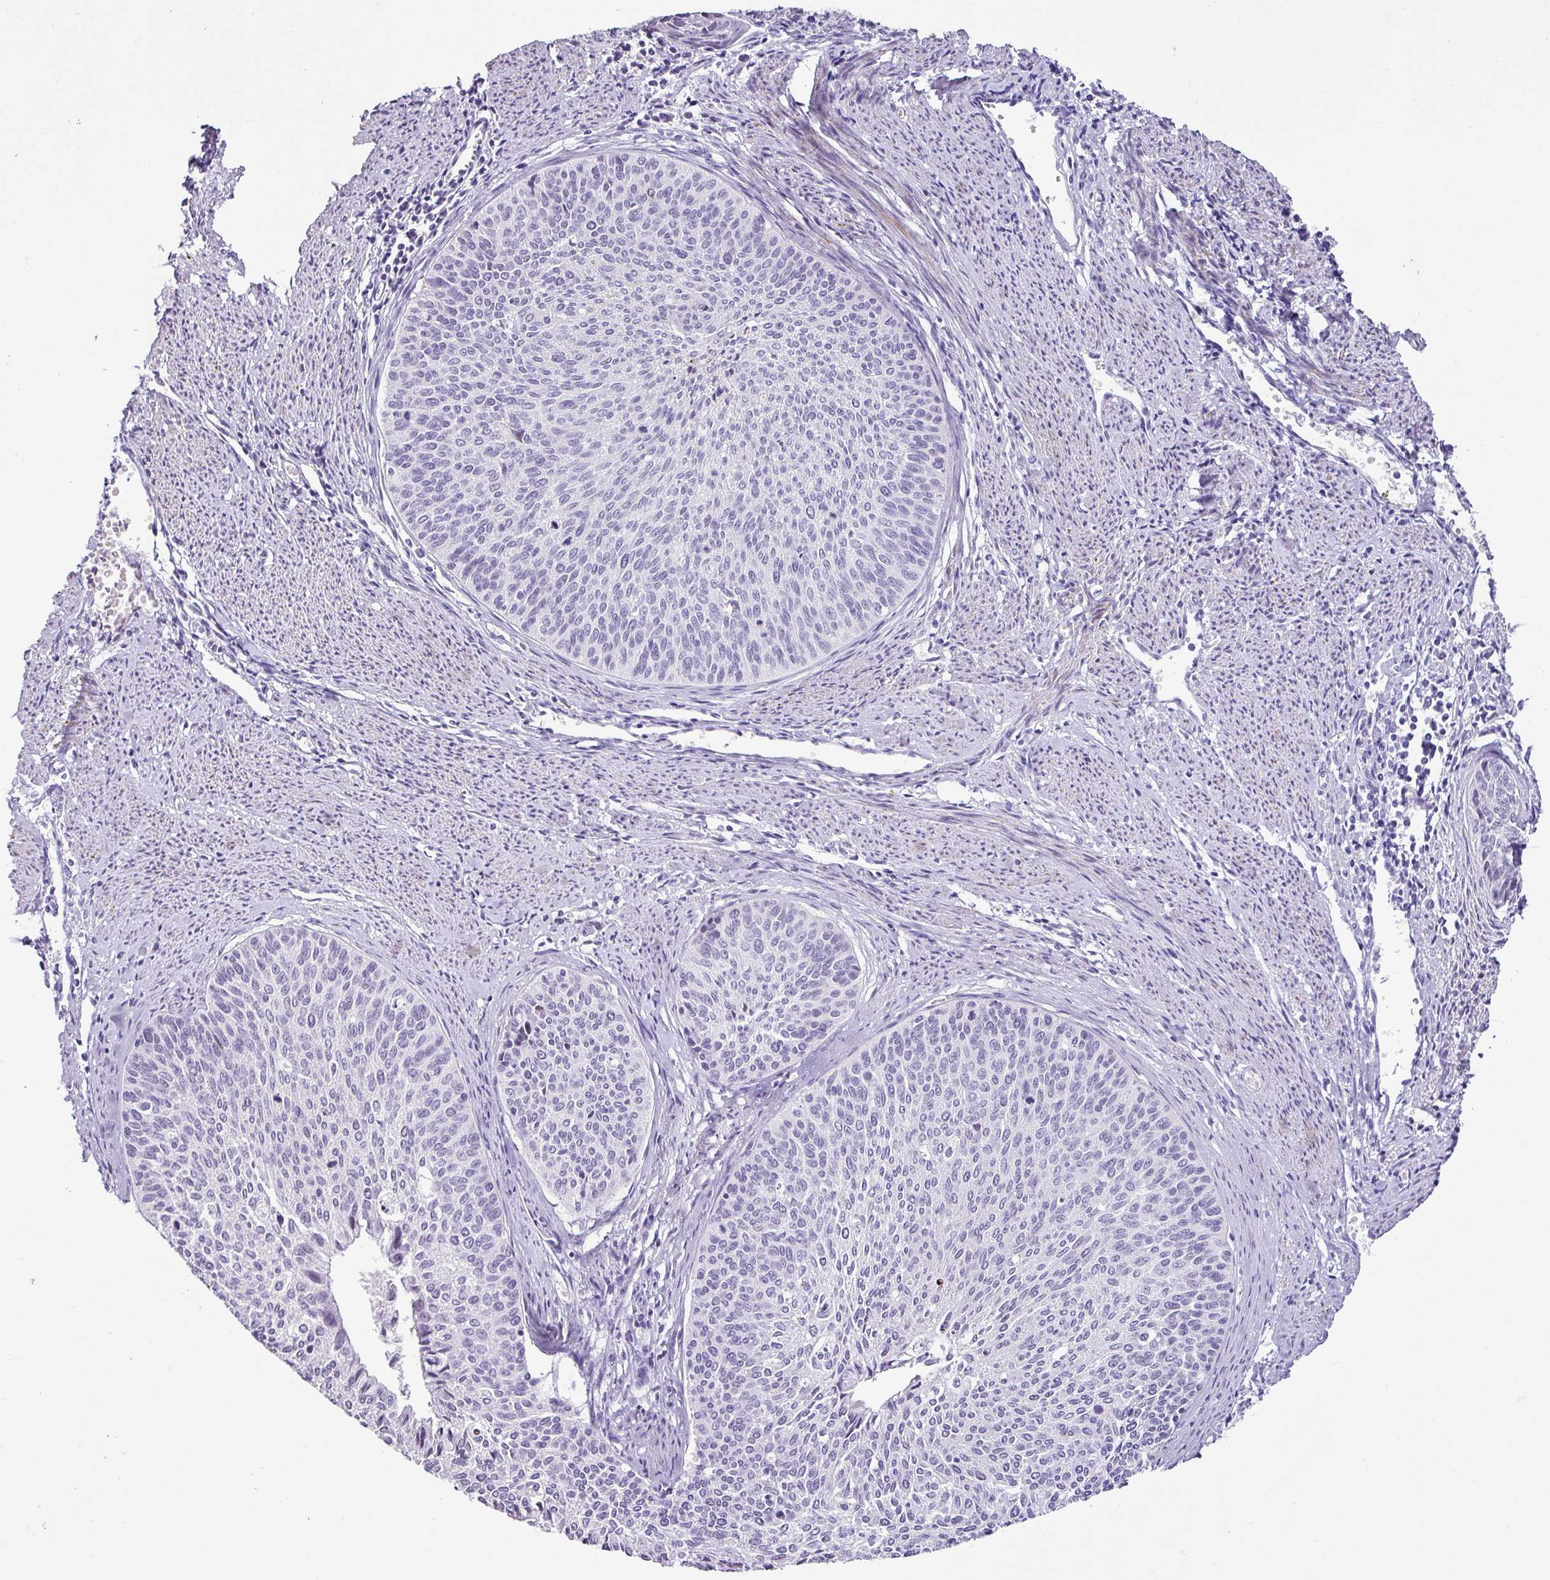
{"staining": {"intensity": "negative", "quantity": "none", "location": "none"}, "tissue": "cervical cancer", "cell_type": "Tumor cells", "image_type": "cancer", "snomed": [{"axis": "morphology", "description": "Squamous cell carcinoma, NOS"}, {"axis": "topography", "description": "Cervix"}], "caption": "The photomicrograph demonstrates no staining of tumor cells in cervical cancer. The staining is performed using DAB brown chromogen with nuclei counter-stained in using hematoxylin.", "gene": "TRA2A", "patient": {"sex": "female", "age": 55}}